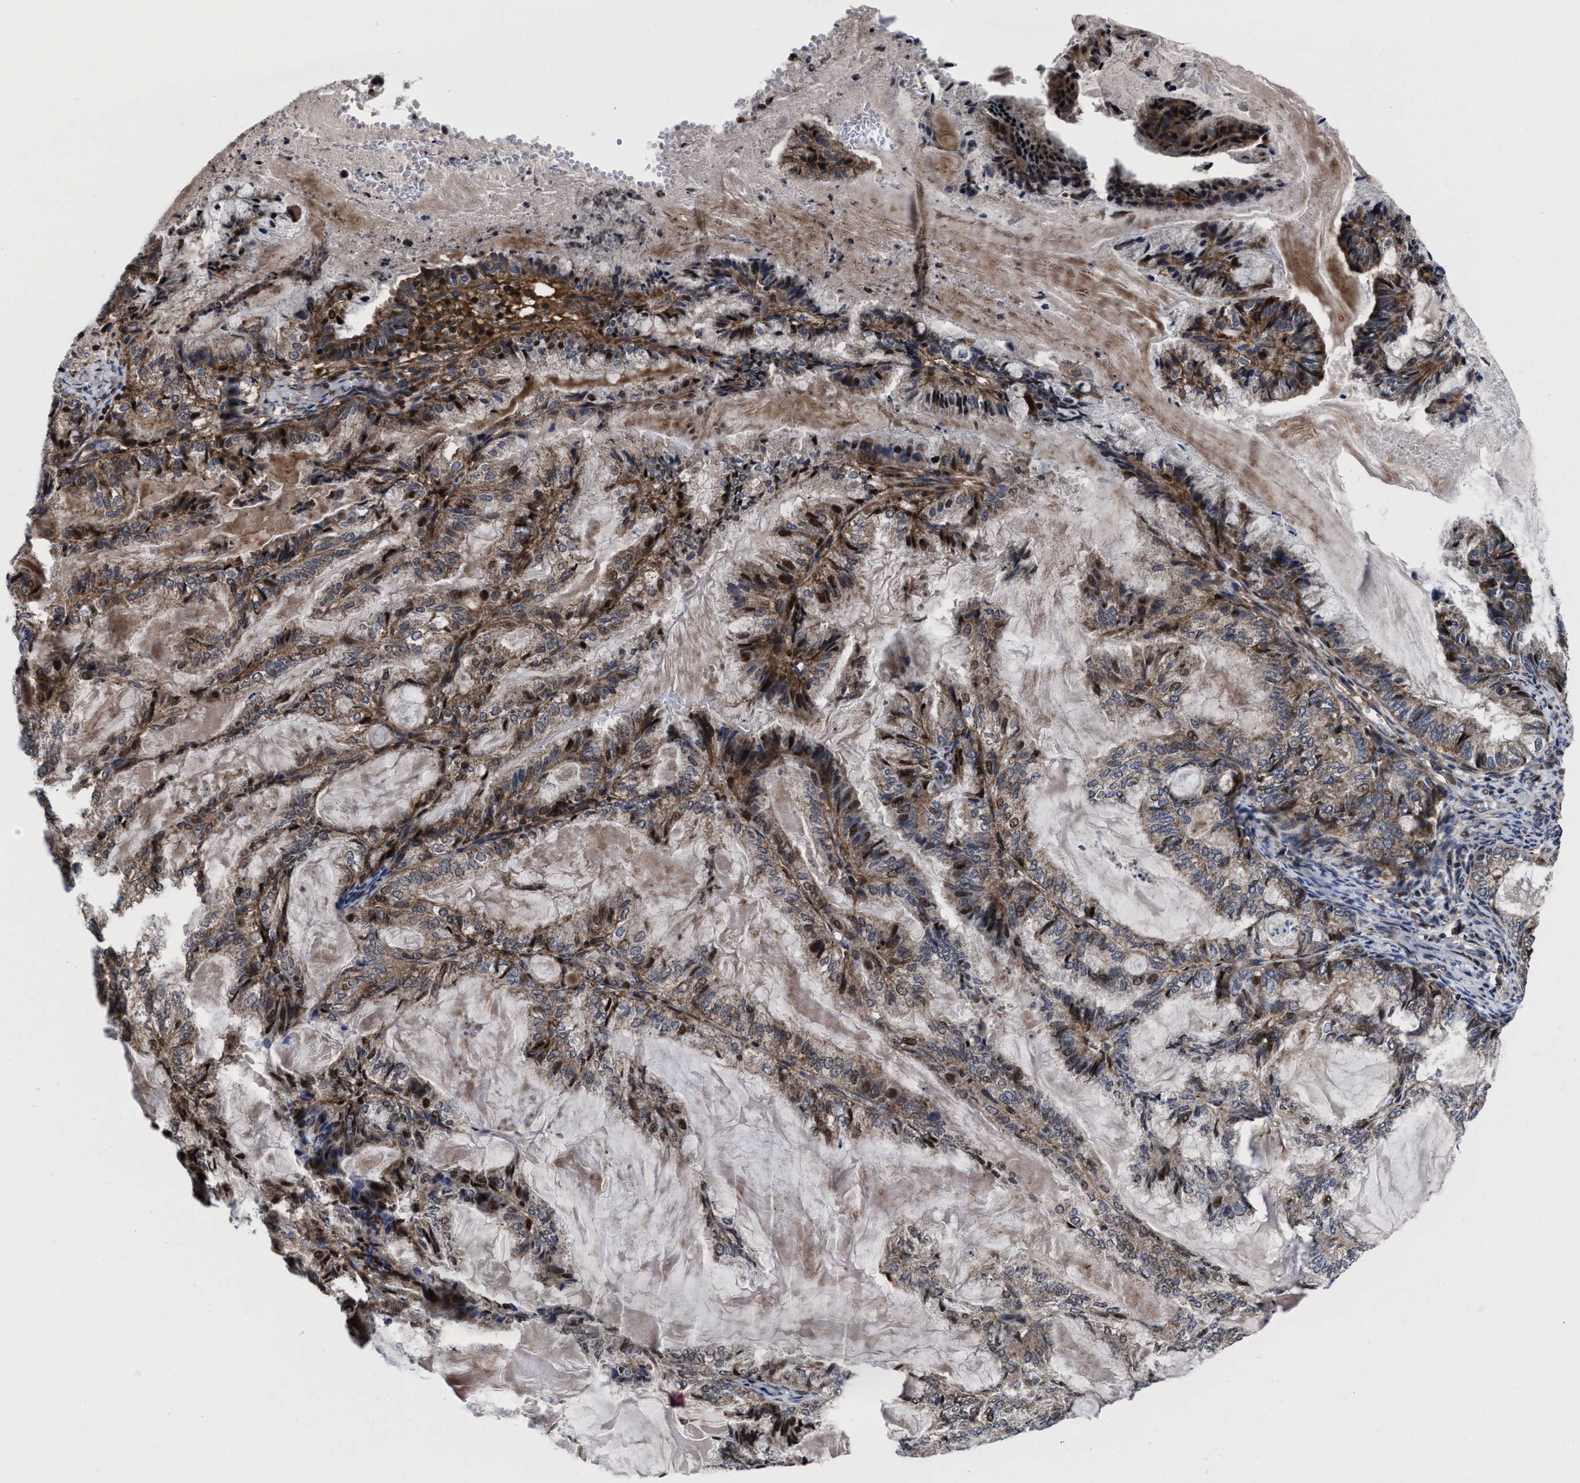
{"staining": {"intensity": "moderate", "quantity": "25%-75%", "location": "cytoplasmic/membranous,nuclear"}, "tissue": "endometrial cancer", "cell_type": "Tumor cells", "image_type": "cancer", "snomed": [{"axis": "morphology", "description": "Adenocarcinoma, NOS"}, {"axis": "topography", "description": "Endometrium"}], "caption": "Tumor cells reveal medium levels of moderate cytoplasmic/membranous and nuclear expression in approximately 25%-75% of cells in human adenocarcinoma (endometrial).", "gene": "MRPL50", "patient": {"sex": "female", "age": 86}}